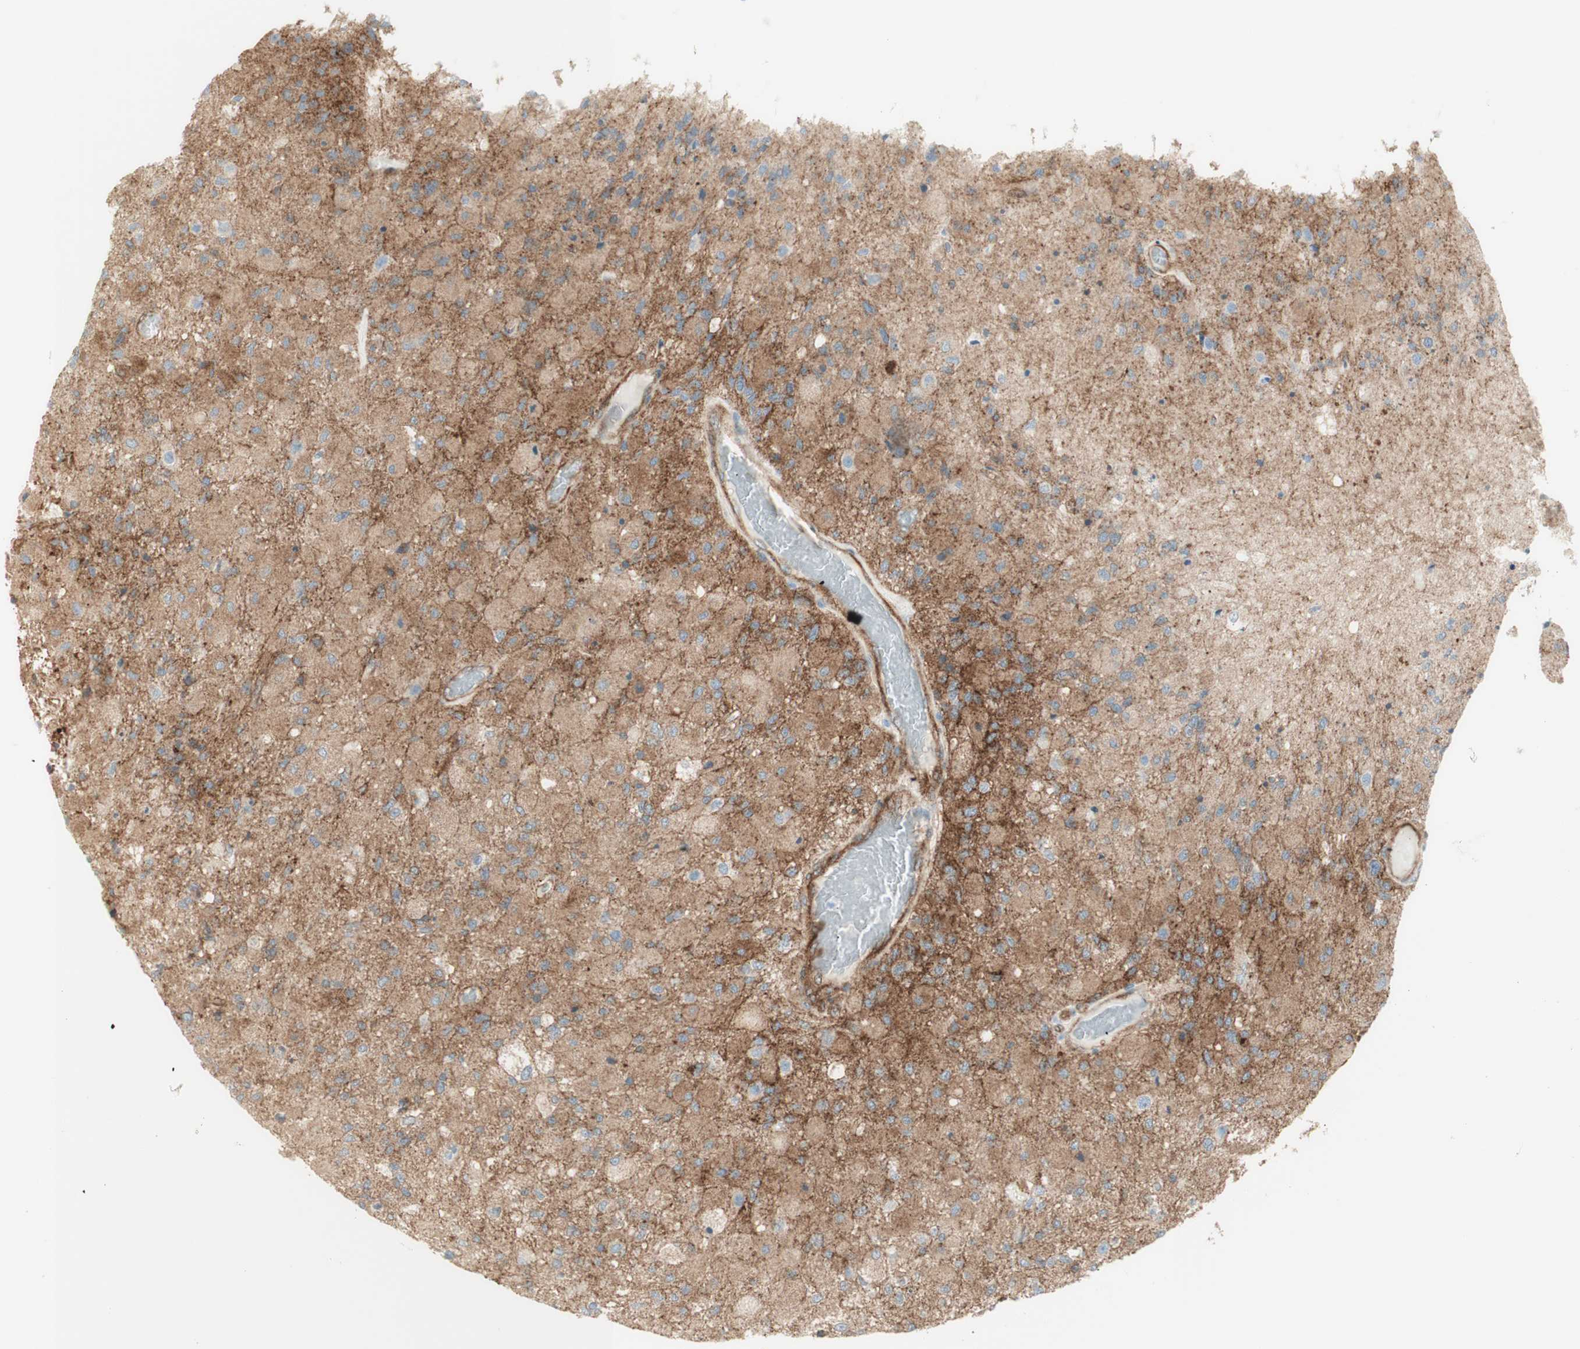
{"staining": {"intensity": "moderate", "quantity": "25%-75%", "location": "cytoplasmic/membranous"}, "tissue": "glioma", "cell_type": "Tumor cells", "image_type": "cancer", "snomed": [{"axis": "morphology", "description": "Normal tissue, NOS"}, {"axis": "morphology", "description": "Glioma, malignant, High grade"}, {"axis": "topography", "description": "Cerebral cortex"}], "caption": "Immunohistochemical staining of malignant glioma (high-grade) reveals medium levels of moderate cytoplasmic/membranous expression in about 25%-75% of tumor cells.", "gene": "MYO6", "patient": {"sex": "male", "age": 77}}